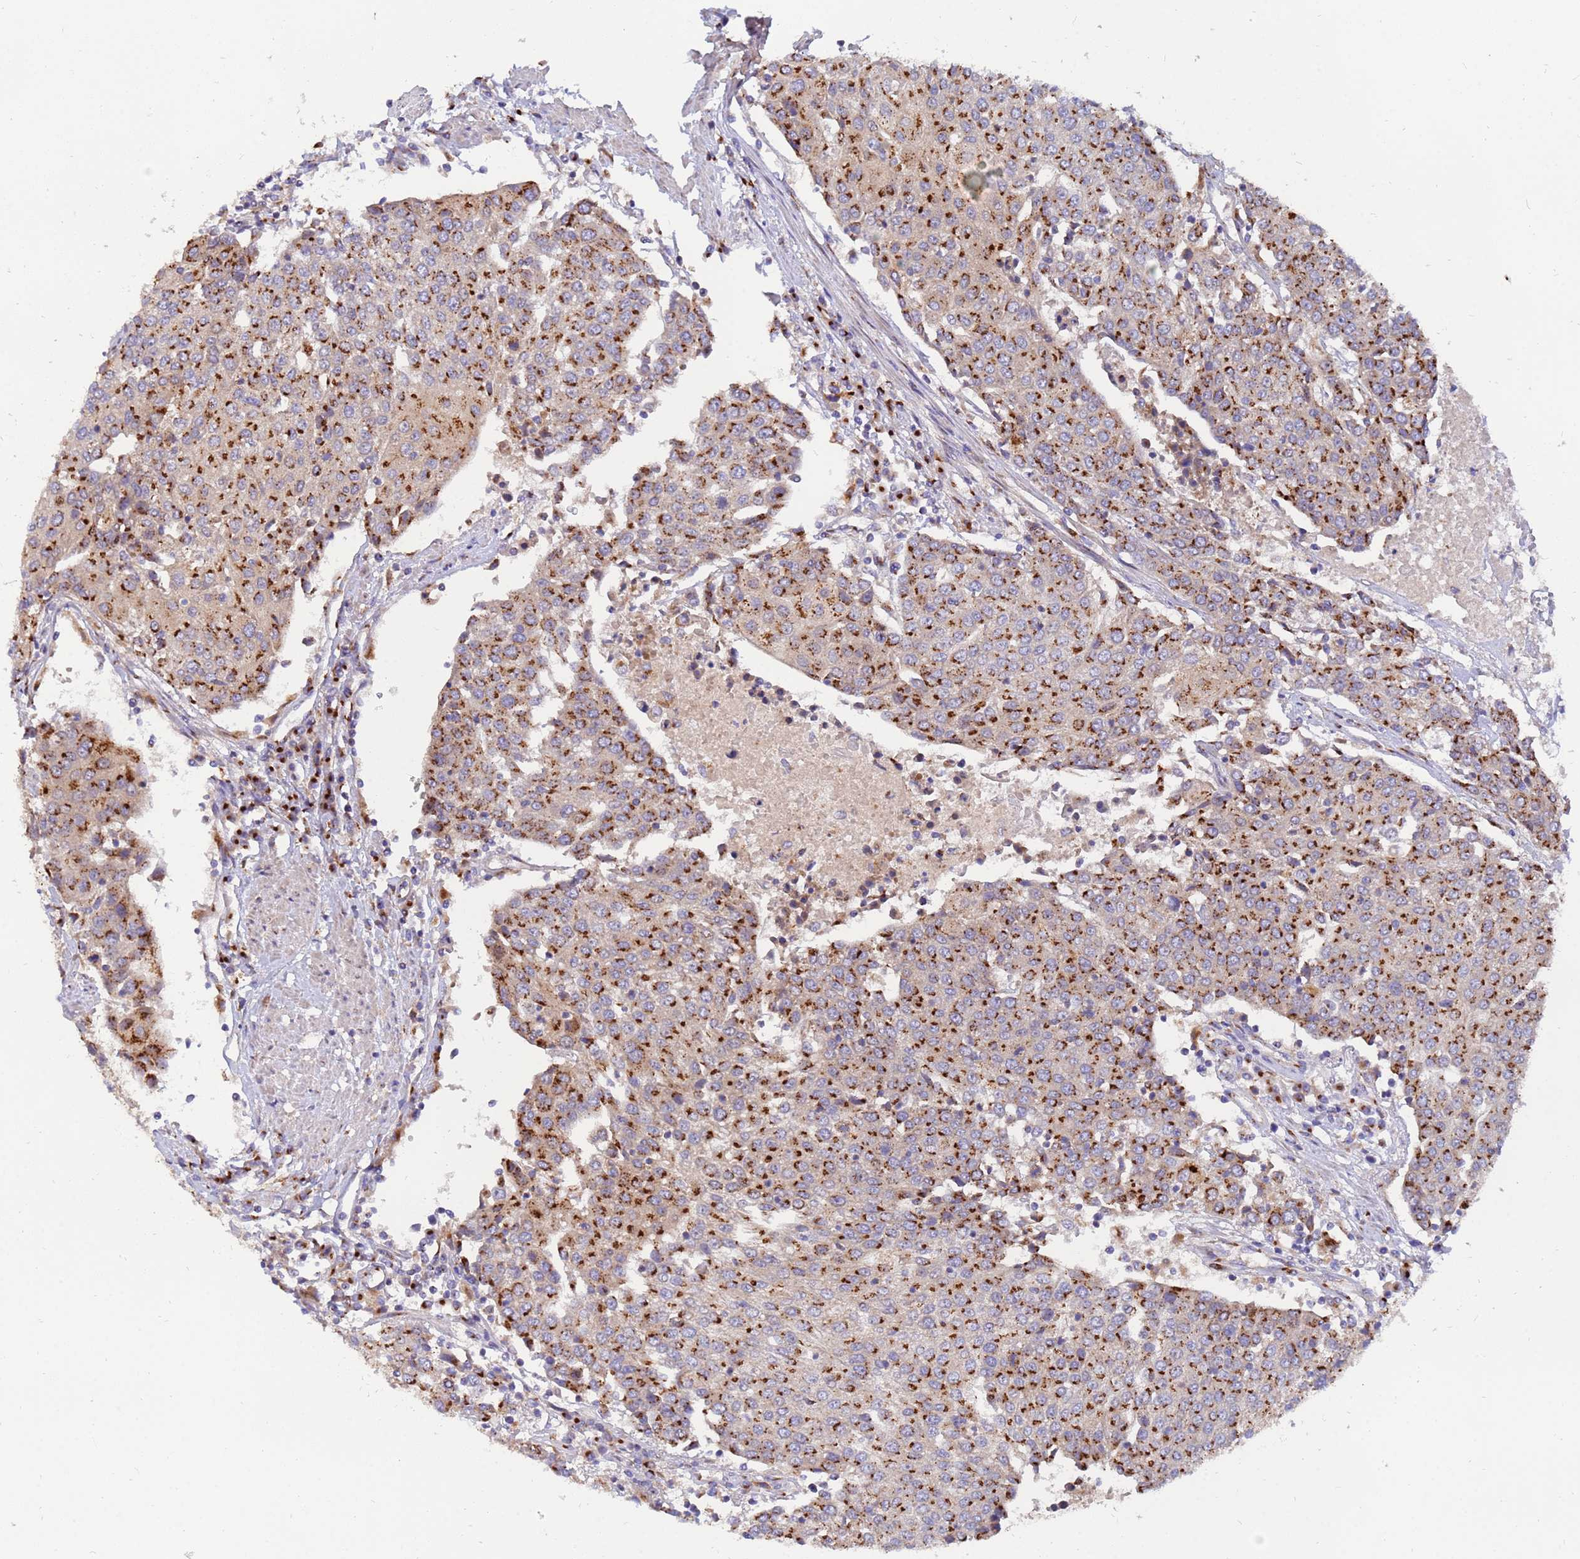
{"staining": {"intensity": "strong", "quantity": ">75%", "location": "cytoplasmic/membranous"}, "tissue": "urothelial cancer", "cell_type": "Tumor cells", "image_type": "cancer", "snomed": [{"axis": "morphology", "description": "Urothelial carcinoma, High grade"}, {"axis": "topography", "description": "Urinary bladder"}], "caption": "This photomicrograph demonstrates IHC staining of high-grade urothelial carcinoma, with high strong cytoplasmic/membranous expression in approximately >75% of tumor cells.", "gene": "HPS3", "patient": {"sex": "female", "age": 85}}